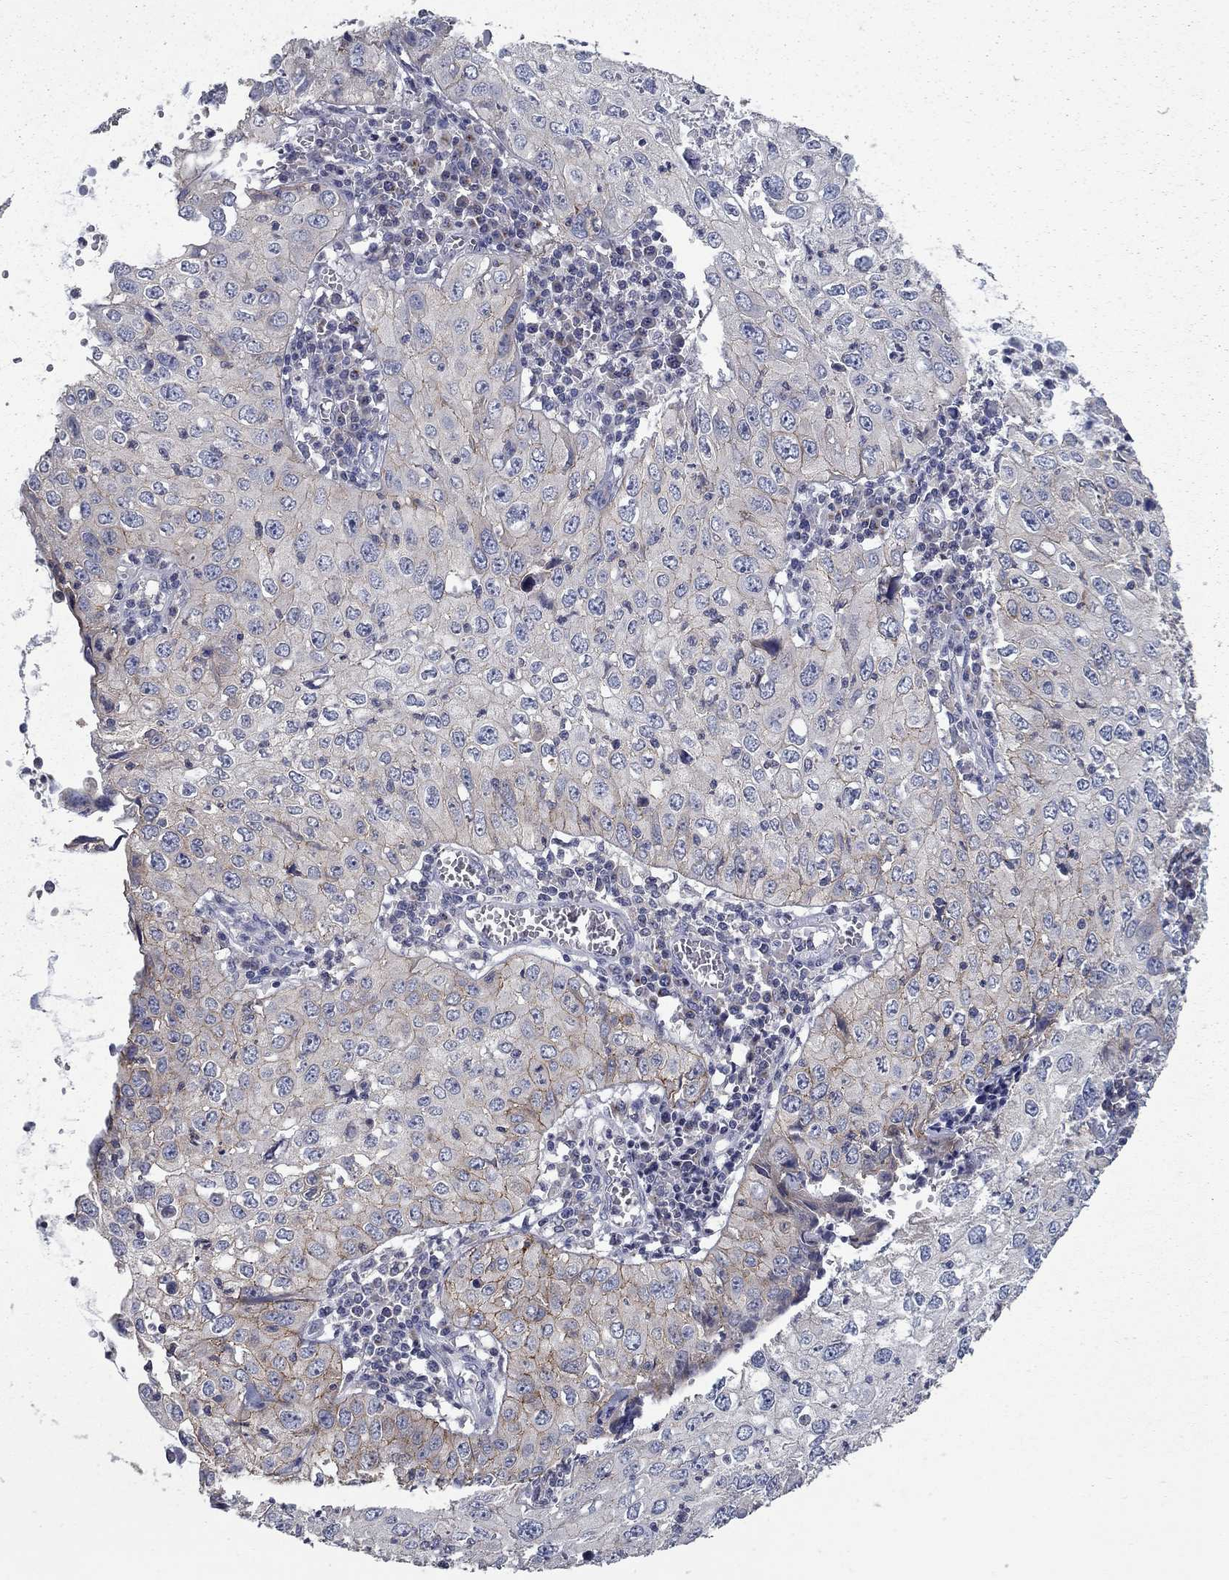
{"staining": {"intensity": "strong", "quantity": "<25%", "location": "cytoplasmic/membranous"}, "tissue": "cervical cancer", "cell_type": "Tumor cells", "image_type": "cancer", "snomed": [{"axis": "morphology", "description": "Squamous cell carcinoma, NOS"}, {"axis": "topography", "description": "Cervix"}], "caption": "Cervical cancer tissue exhibits strong cytoplasmic/membranous positivity in about <25% of tumor cells, visualized by immunohistochemistry.", "gene": "KIAA0319L", "patient": {"sex": "female", "age": 24}}